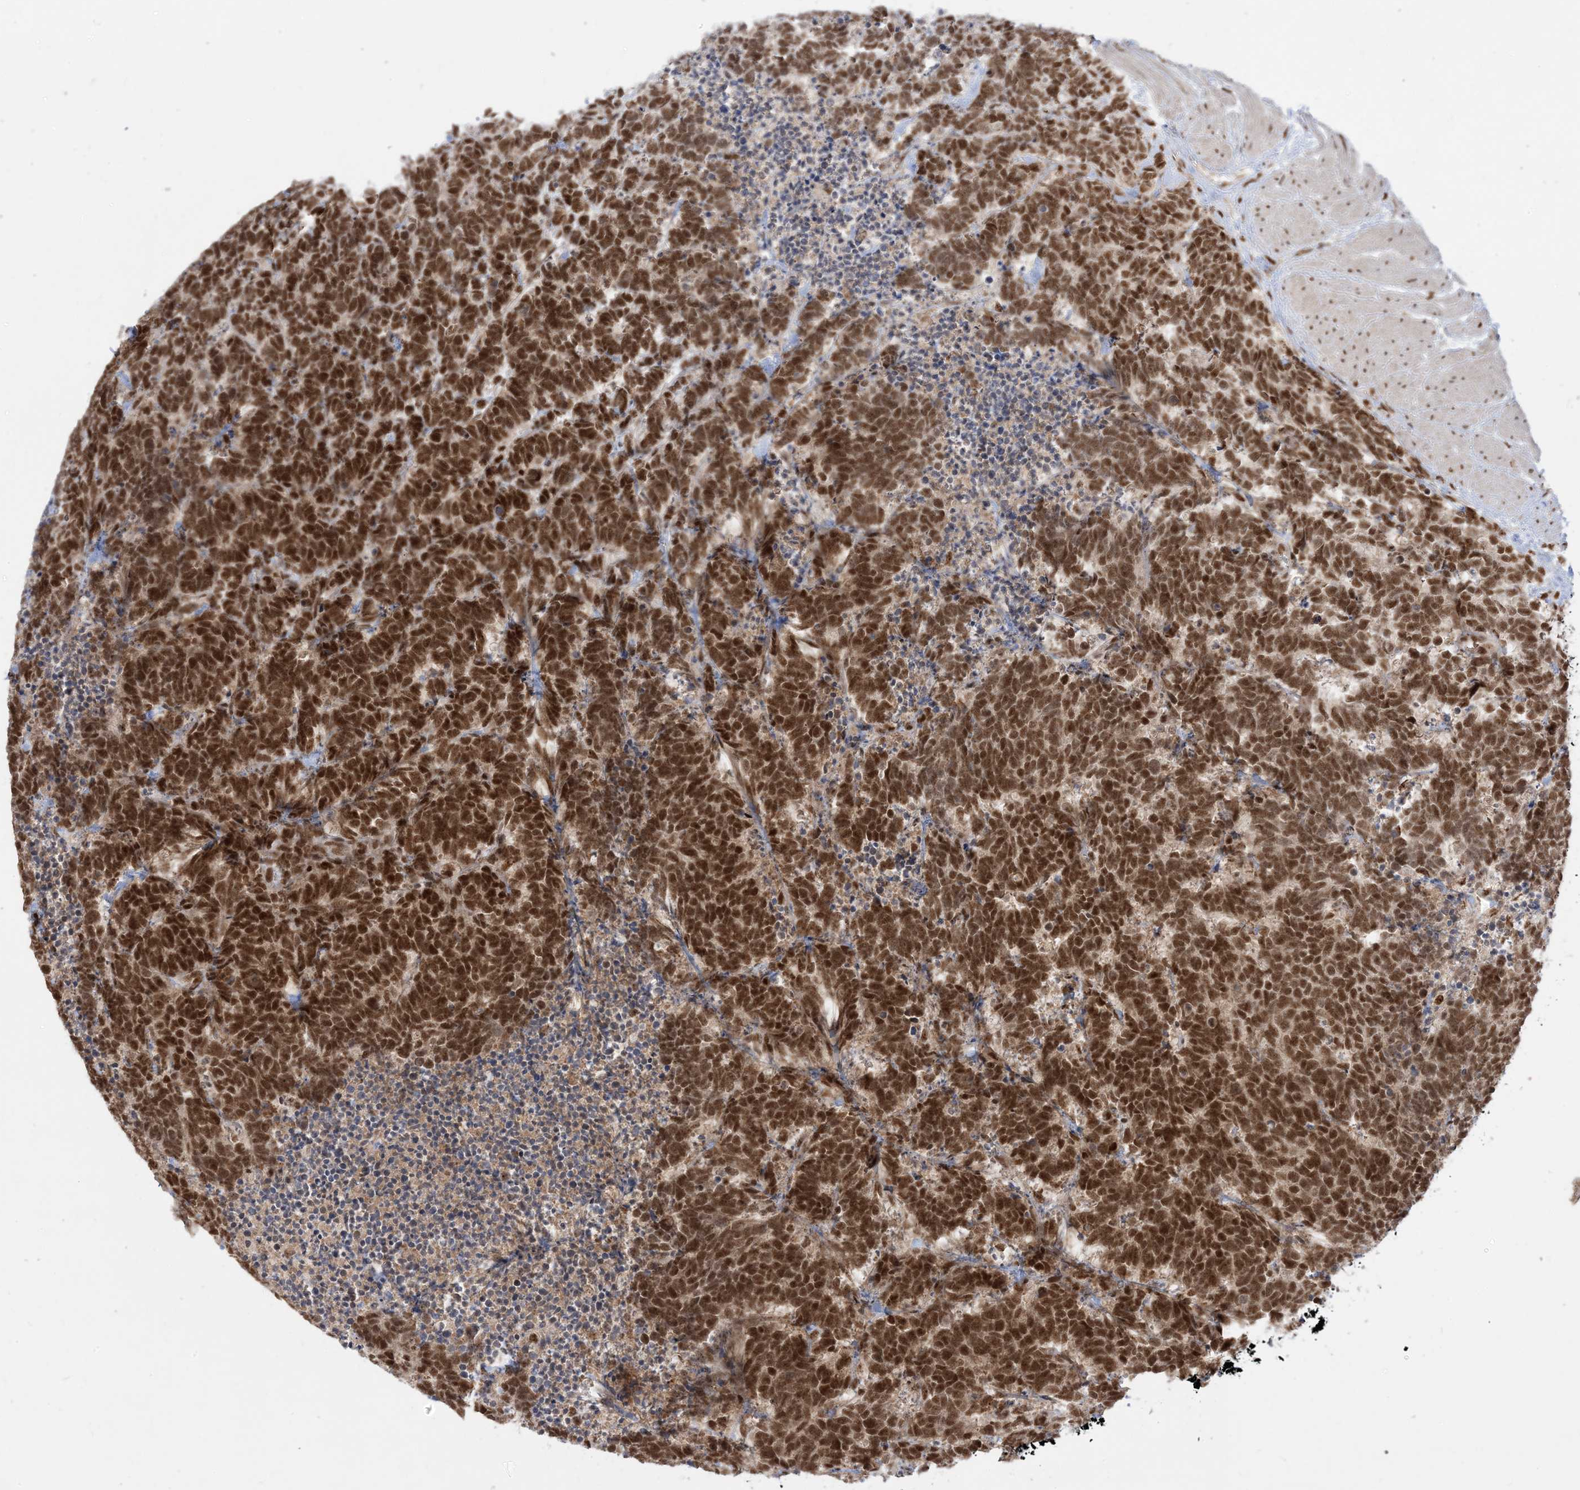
{"staining": {"intensity": "strong", "quantity": ">75%", "location": "nuclear"}, "tissue": "carcinoid", "cell_type": "Tumor cells", "image_type": "cancer", "snomed": [{"axis": "morphology", "description": "Carcinoma, NOS"}, {"axis": "morphology", "description": "Carcinoid, malignant, NOS"}, {"axis": "topography", "description": "Urinary bladder"}], "caption": "Strong nuclear expression is seen in about >75% of tumor cells in carcinoma.", "gene": "PPIL2", "patient": {"sex": "male", "age": 57}}